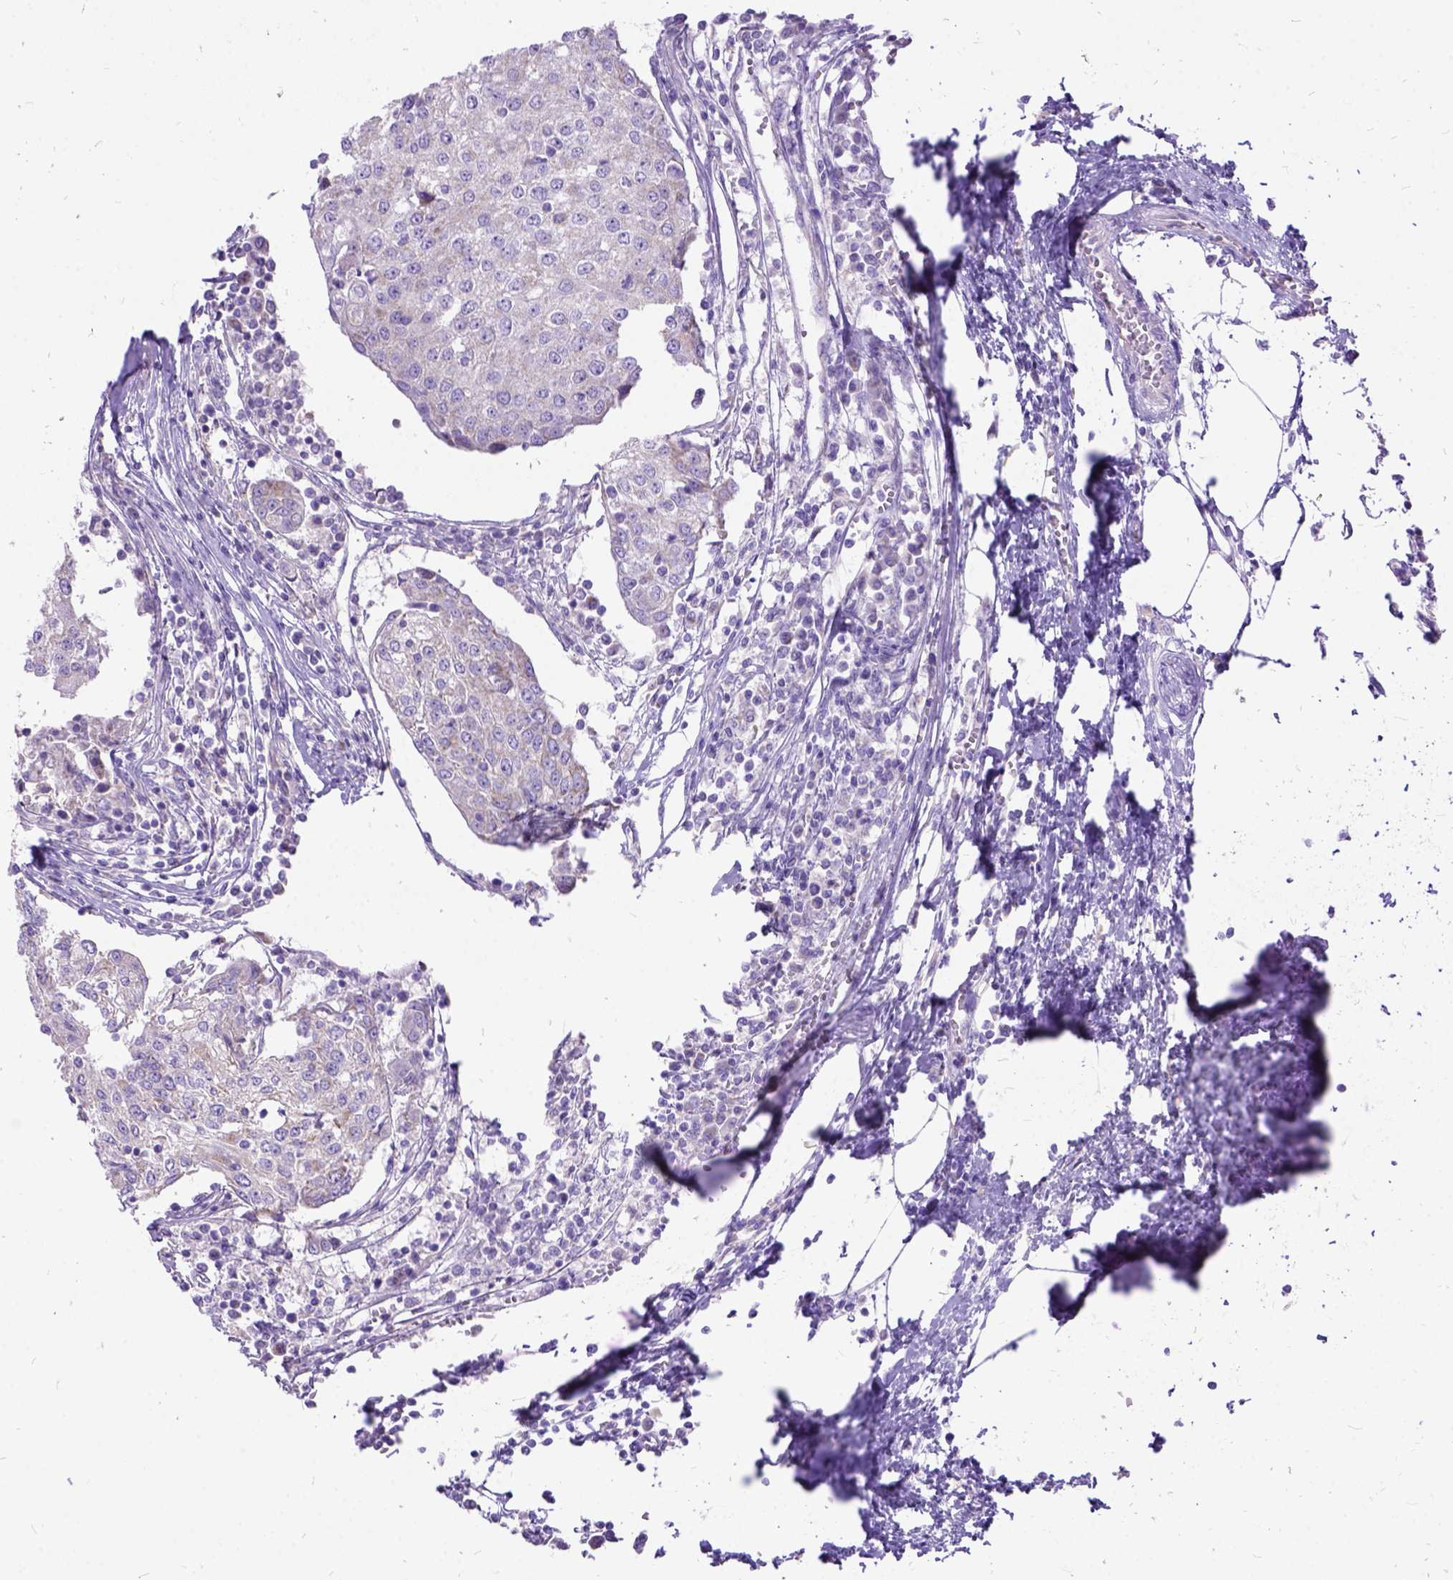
{"staining": {"intensity": "negative", "quantity": "none", "location": "none"}, "tissue": "urothelial cancer", "cell_type": "Tumor cells", "image_type": "cancer", "snomed": [{"axis": "morphology", "description": "Urothelial carcinoma, High grade"}, {"axis": "topography", "description": "Urinary bladder"}], "caption": "Tumor cells show no significant staining in high-grade urothelial carcinoma.", "gene": "CTAG2", "patient": {"sex": "female", "age": 85}}